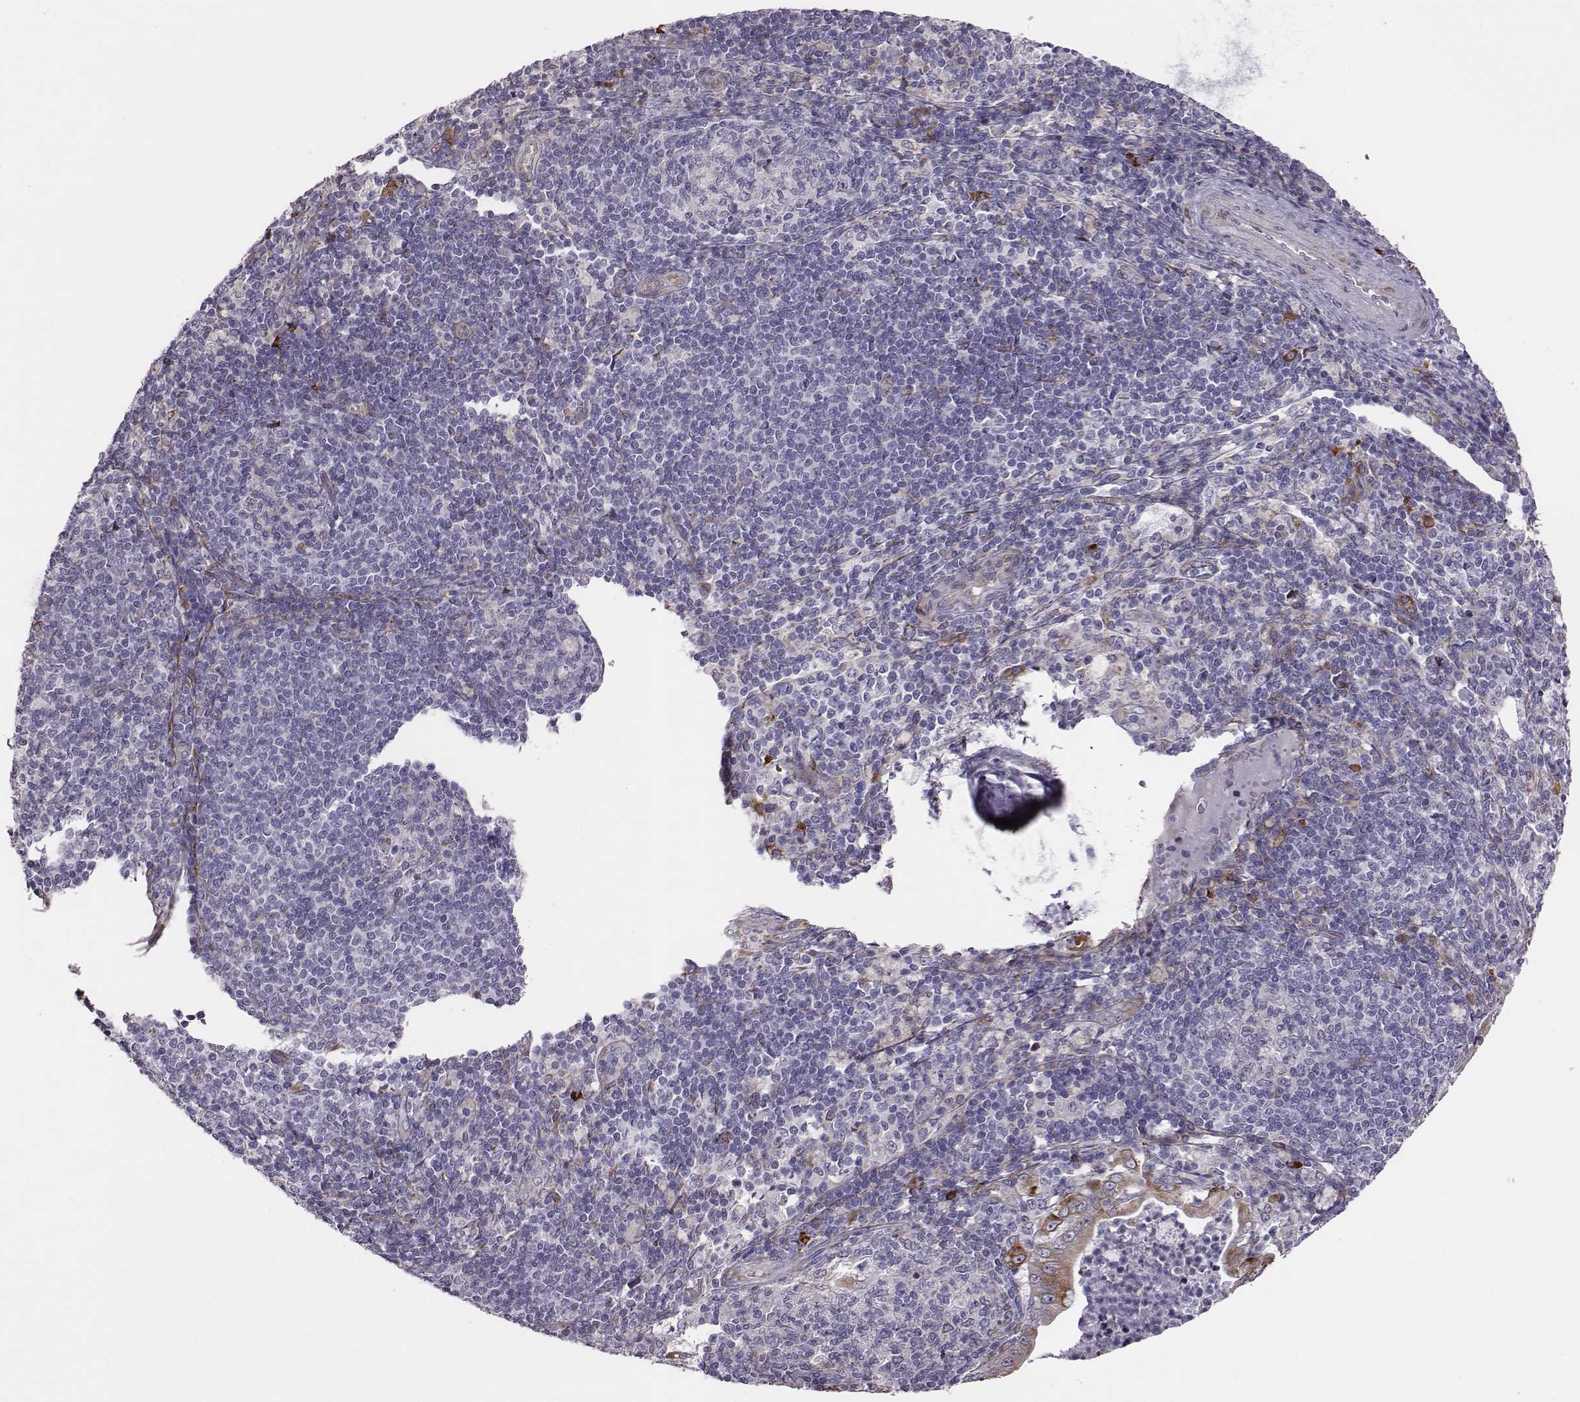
{"staining": {"intensity": "moderate", "quantity": "25%-75%", "location": "cytoplasmic/membranous"}, "tissue": "pancreatic cancer", "cell_type": "Tumor cells", "image_type": "cancer", "snomed": [{"axis": "morphology", "description": "Adenocarcinoma, NOS"}, {"axis": "topography", "description": "Pancreas"}], "caption": "A brown stain shows moderate cytoplasmic/membranous expression of a protein in pancreatic cancer tumor cells.", "gene": "SELENOI", "patient": {"sex": "male", "age": 71}}